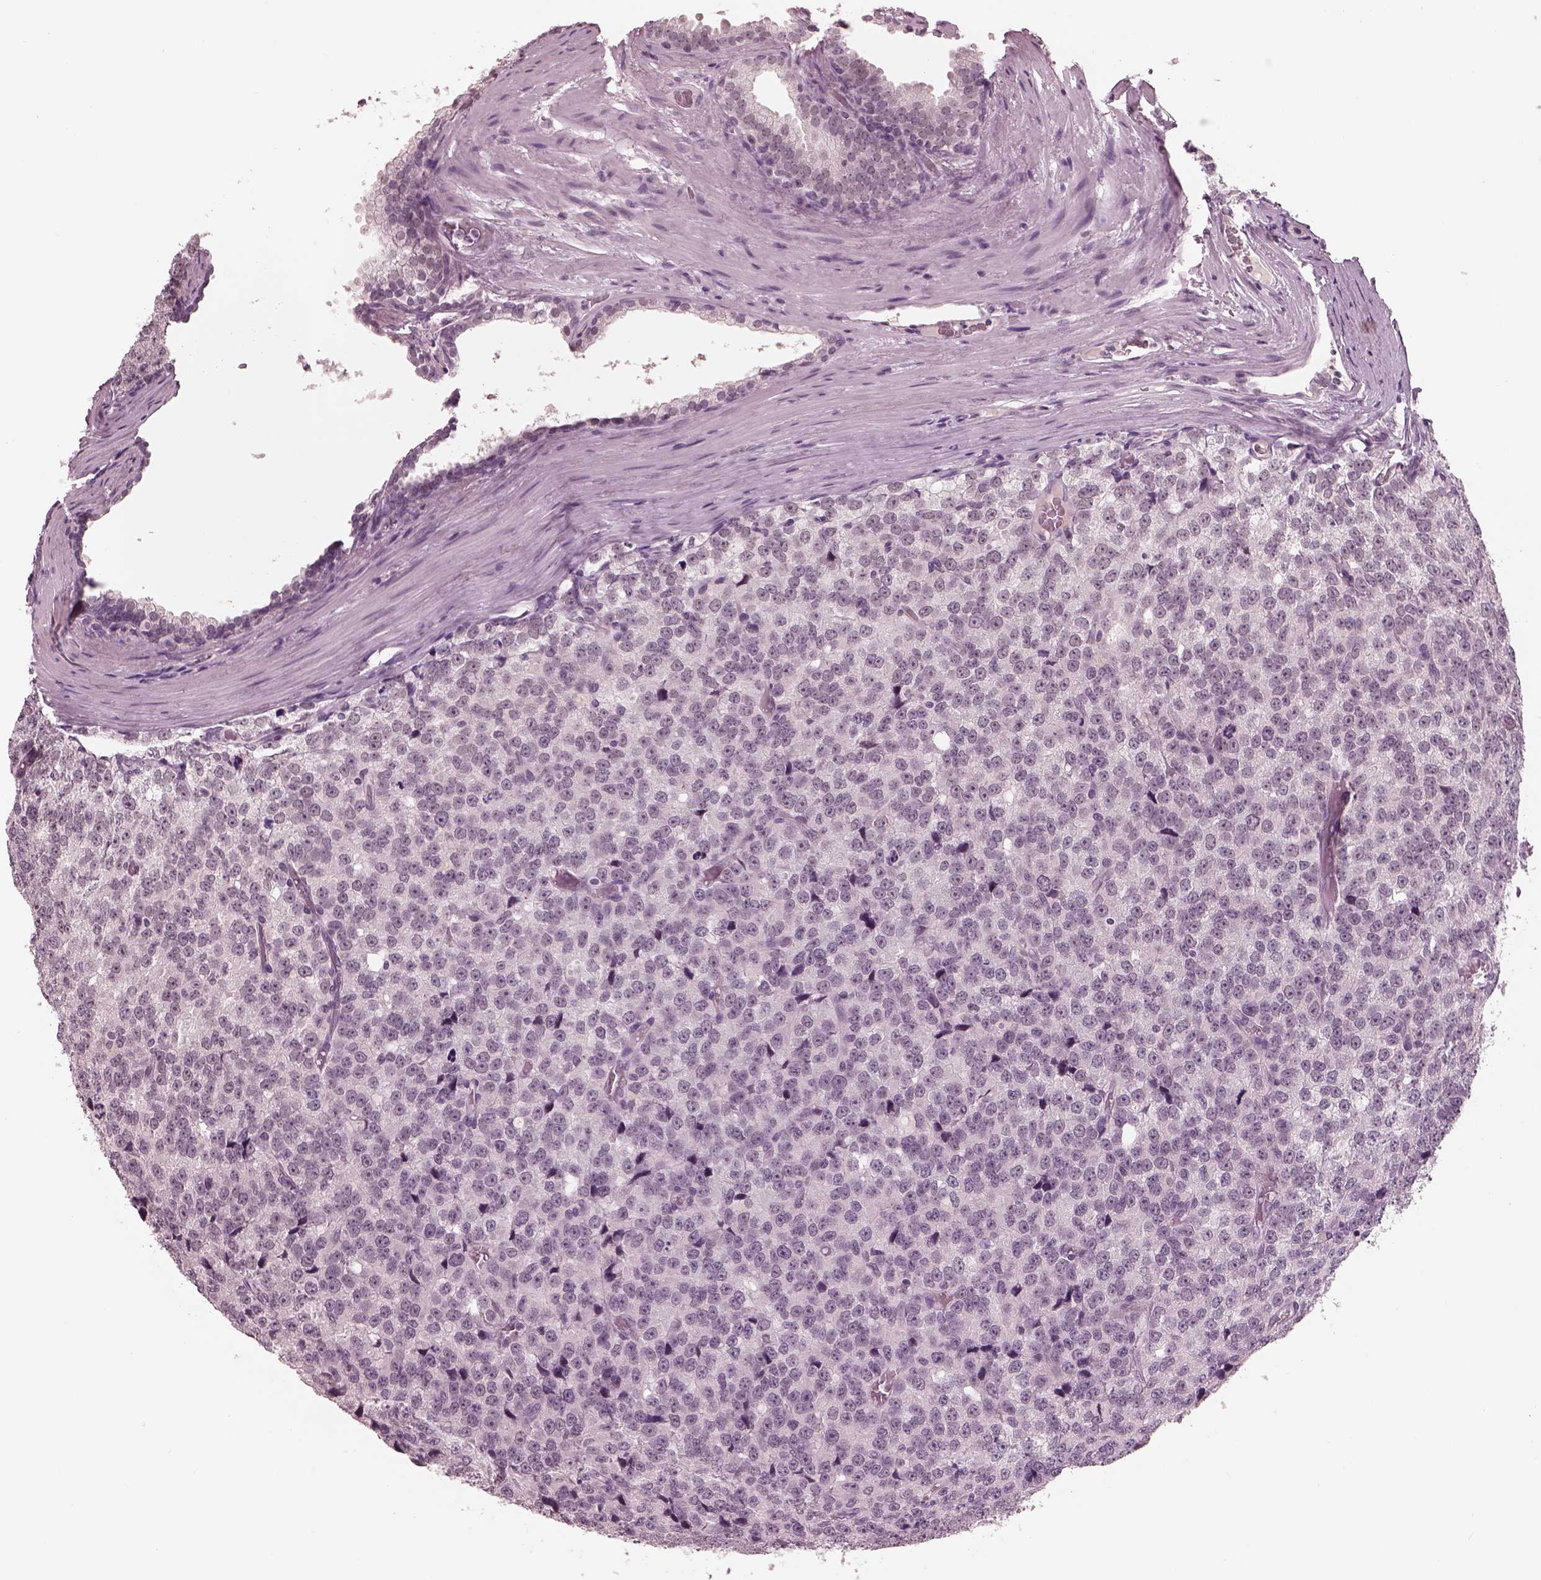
{"staining": {"intensity": "negative", "quantity": "none", "location": "none"}, "tissue": "prostate cancer", "cell_type": "Tumor cells", "image_type": "cancer", "snomed": [{"axis": "morphology", "description": "Adenocarcinoma, High grade"}, {"axis": "topography", "description": "Prostate and seminal vesicle, NOS"}], "caption": "Immunohistochemistry (IHC) photomicrograph of neoplastic tissue: human high-grade adenocarcinoma (prostate) stained with DAB exhibits no significant protein positivity in tumor cells.", "gene": "GARIN4", "patient": {"sex": "male", "age": 62}}